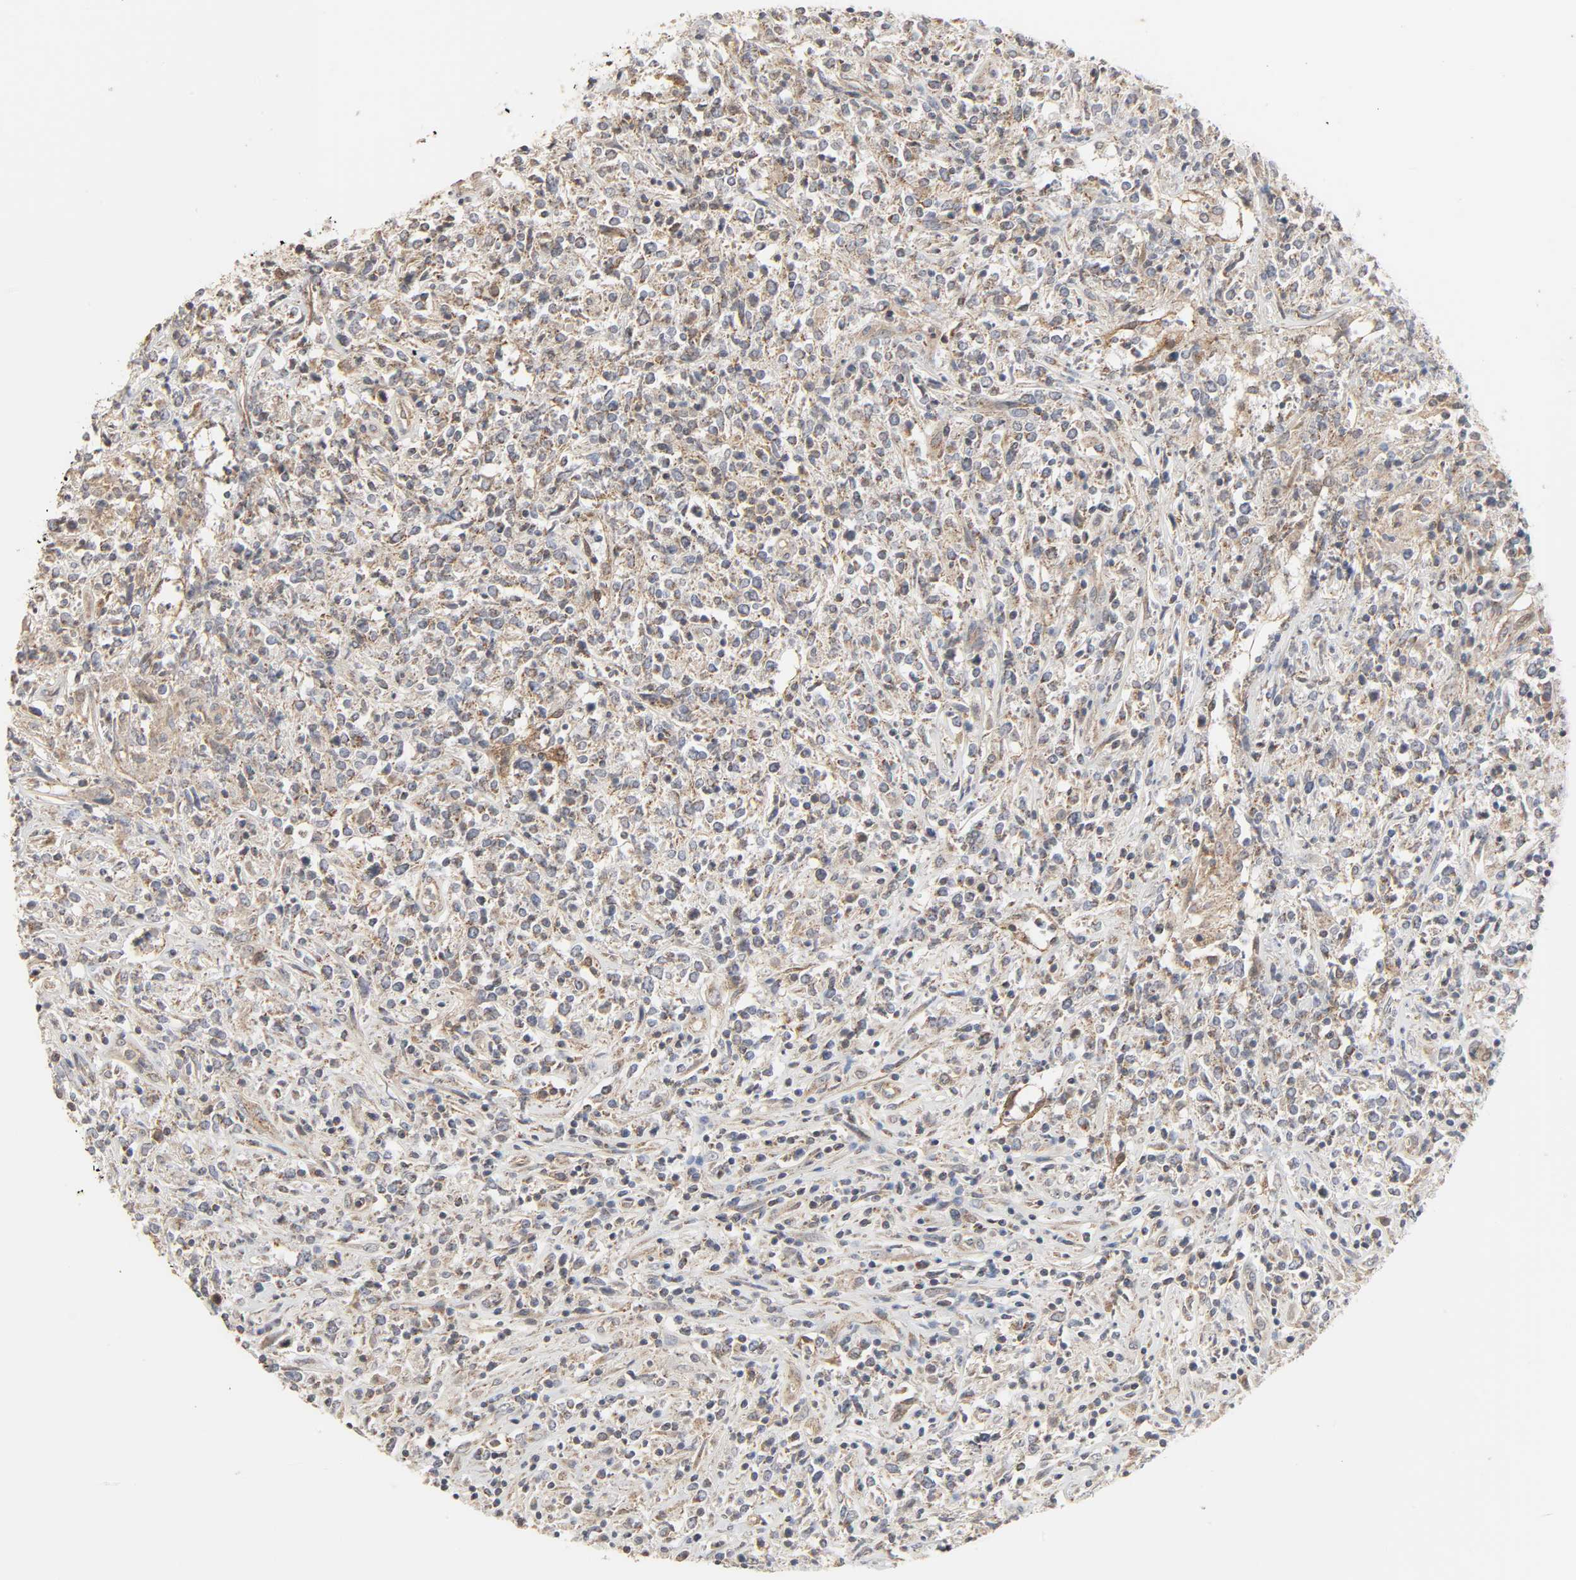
{"staining": {"intensity": "weak", "quantity": ">75%", "location": "cytoplasmic/membranous"}, "tissue": "lymphoma", "cell_type": "Tumor cells", "image_type": "cancer", "snomed": [{"axis": "morphology", "description": "Malignant lymphoma, non-Hodgkin's type, High grade"}, {"axis": "topography", "description": "Lymph node"}], "caption": "High-grade malignant lymphoma, non-Hodgkin's type was stained to show a protein in brown. There is low levels of weak cytoplasmic/membranous staining in approximately >75% of tumor cells.", "gene": "CLEC4E", "patient": {"sex": "female", "age": 84}}